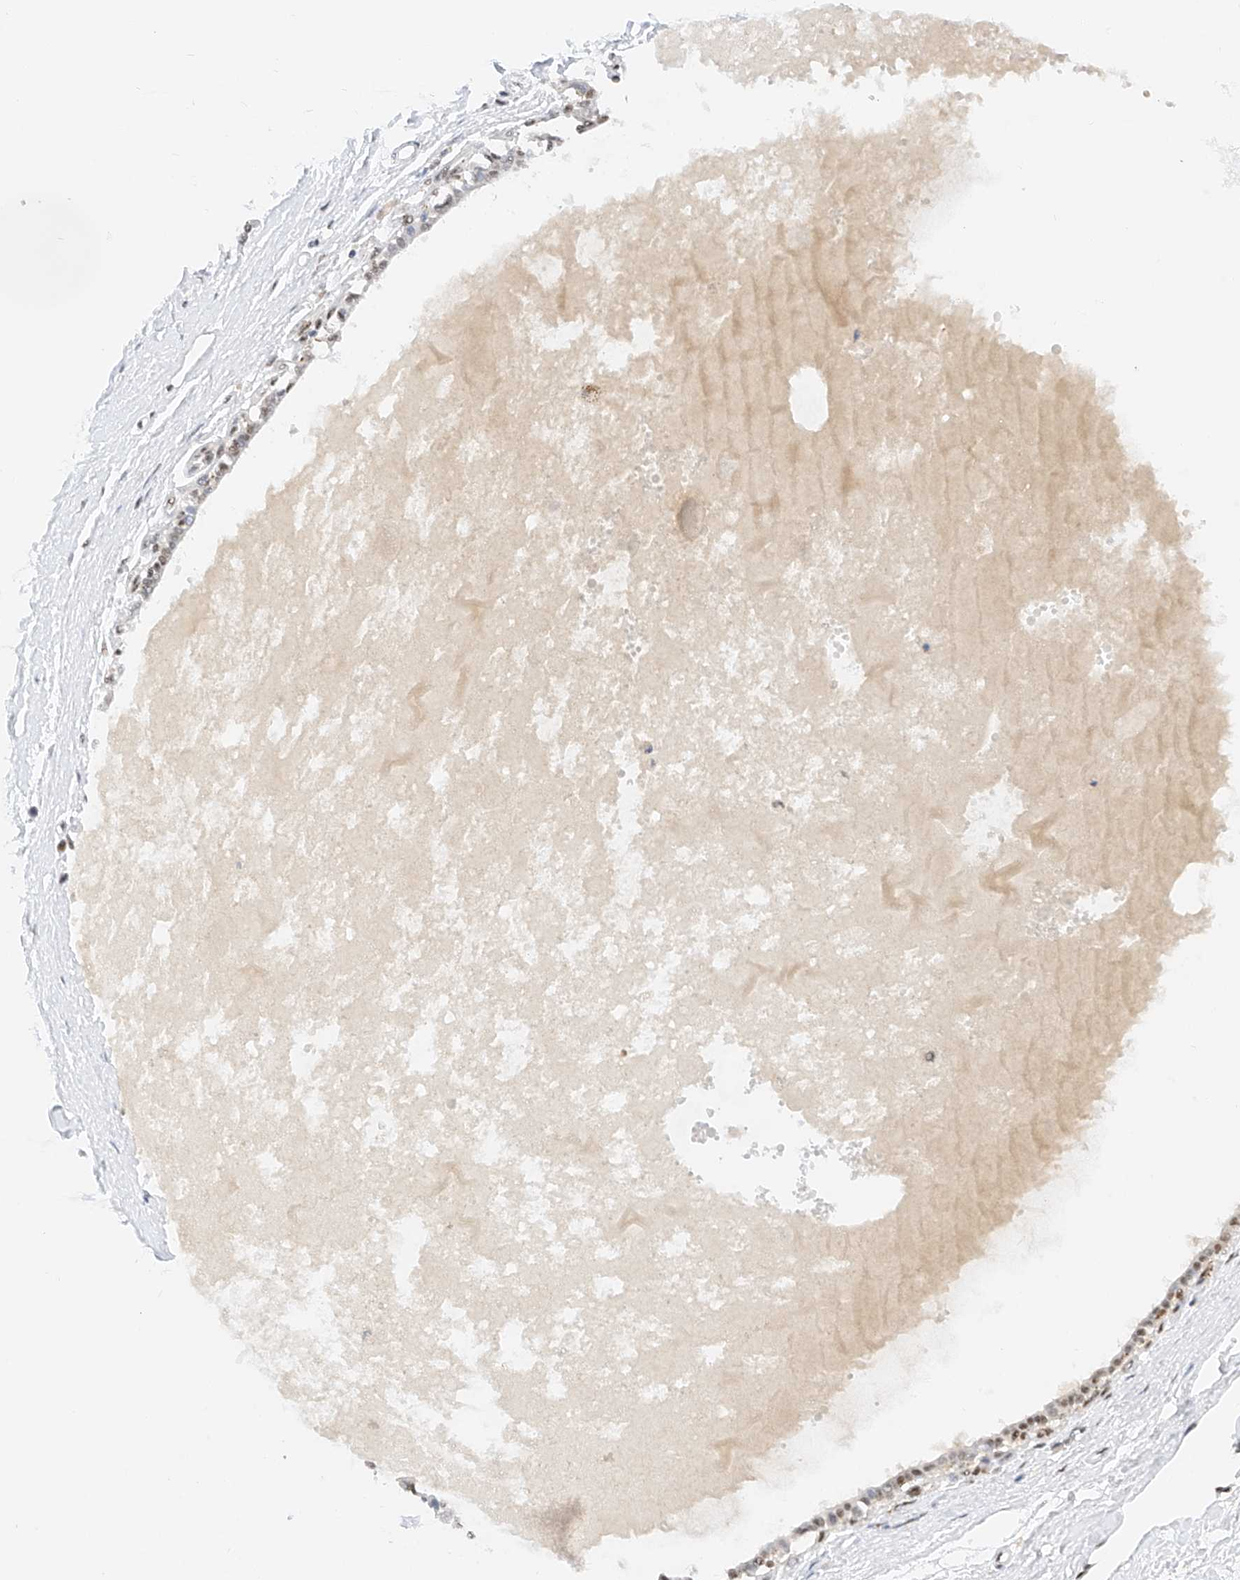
{"staining": {"intensity": "negative", "quantity": "none", "location": "none"}, "tissue": "breast", "cell_type": "Adipocytes", "image_type": "normal", "snomed": [{"axis": "morphology", "description": "Normal tissue, NOS"}, {"axis": "topography", "description": "Breast"}], "caption": "This is a photomicrograph of immunohistochemistry staining of unremarkable breast, which shows no staining in adipocytes.", "gene": "NRF1", "patient": {"sex": "female", "age": 45}}